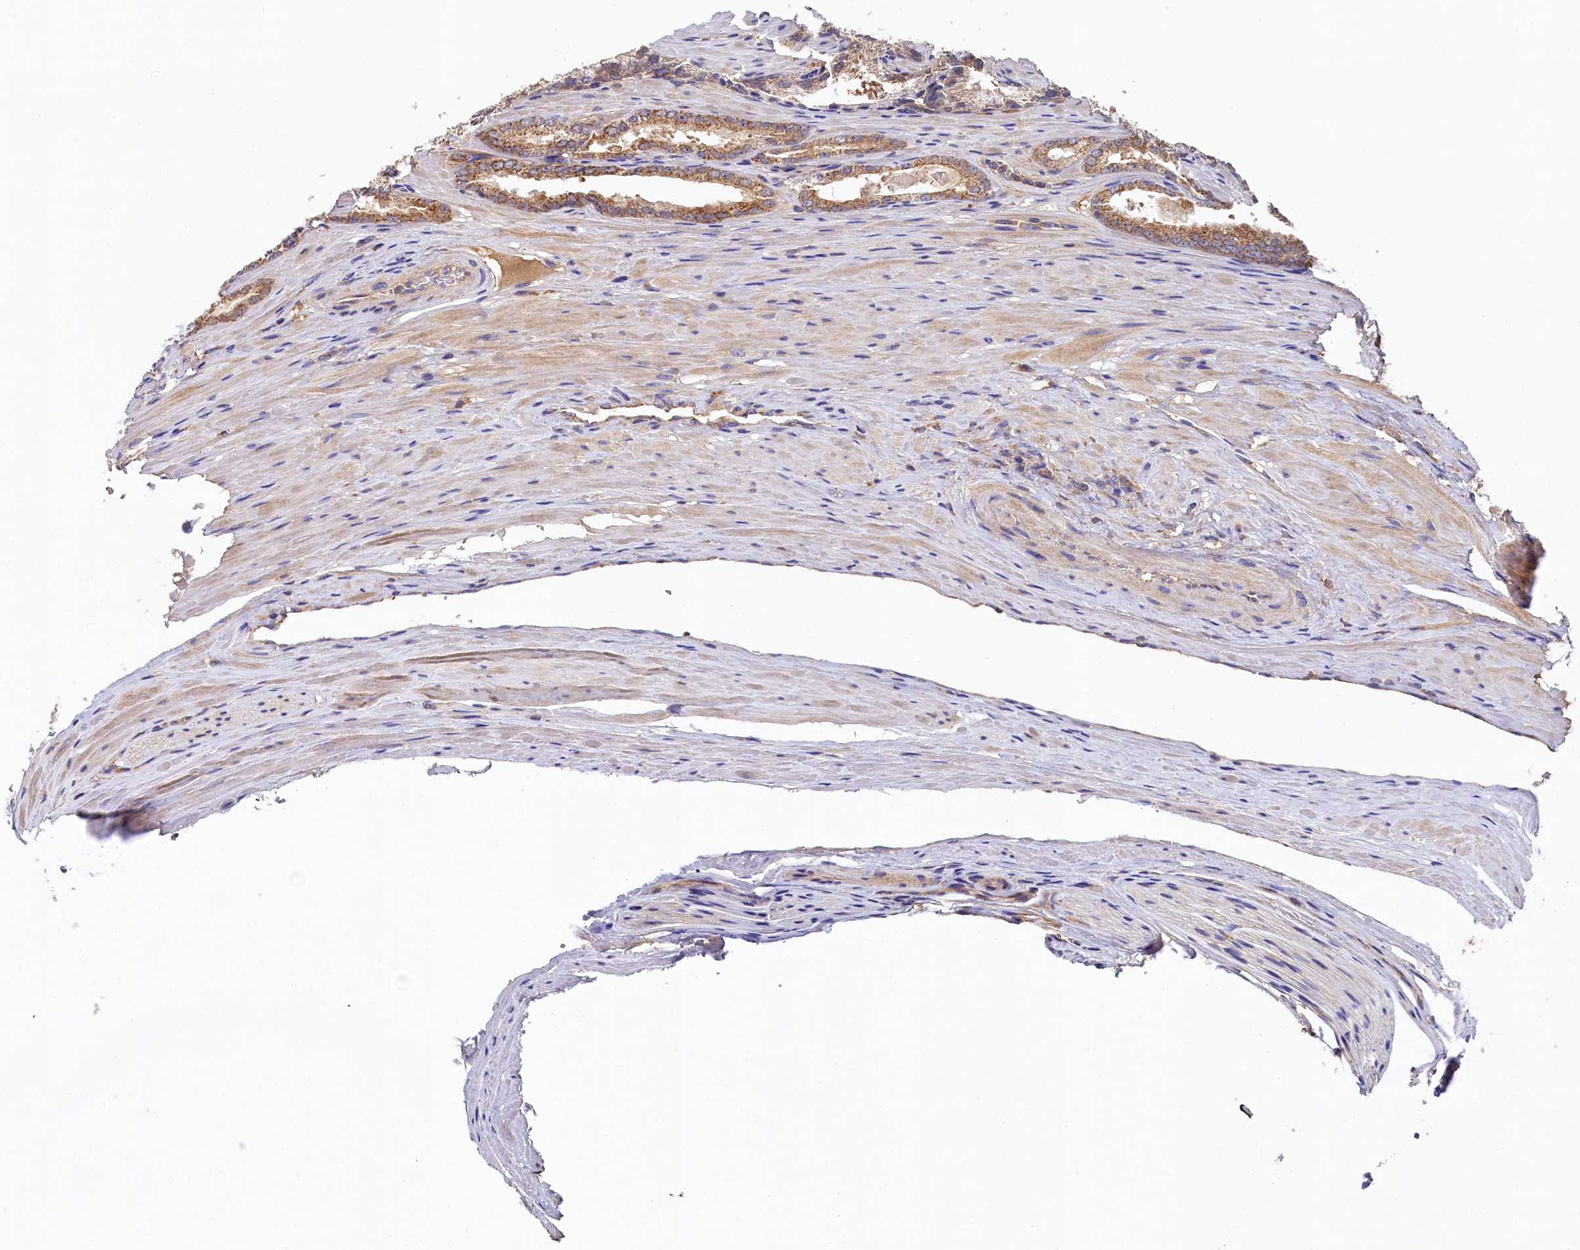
{"staining": {"intensity": "moderate", "quantity": ">75%", "location": "cytoplasmic/membranous"}, "tissue": "prostate cancer", "cell_type": "Tumor cells", "image_type": "cancer", "snomed": [{"axis": "morphology", "description": "Adenocarcinoma, Low grade"}, {"axis": "topography", "description": "Prostate"}], "caption": "Prostate cancer (low-grade adenocarcinoma) stained with a brown dye displays moderate cytoplasmic/membranous positive expression in approximately >75% of tumor cells.", "gene": "SEC31B", "patient": {"sex": "male", "age": 54}}